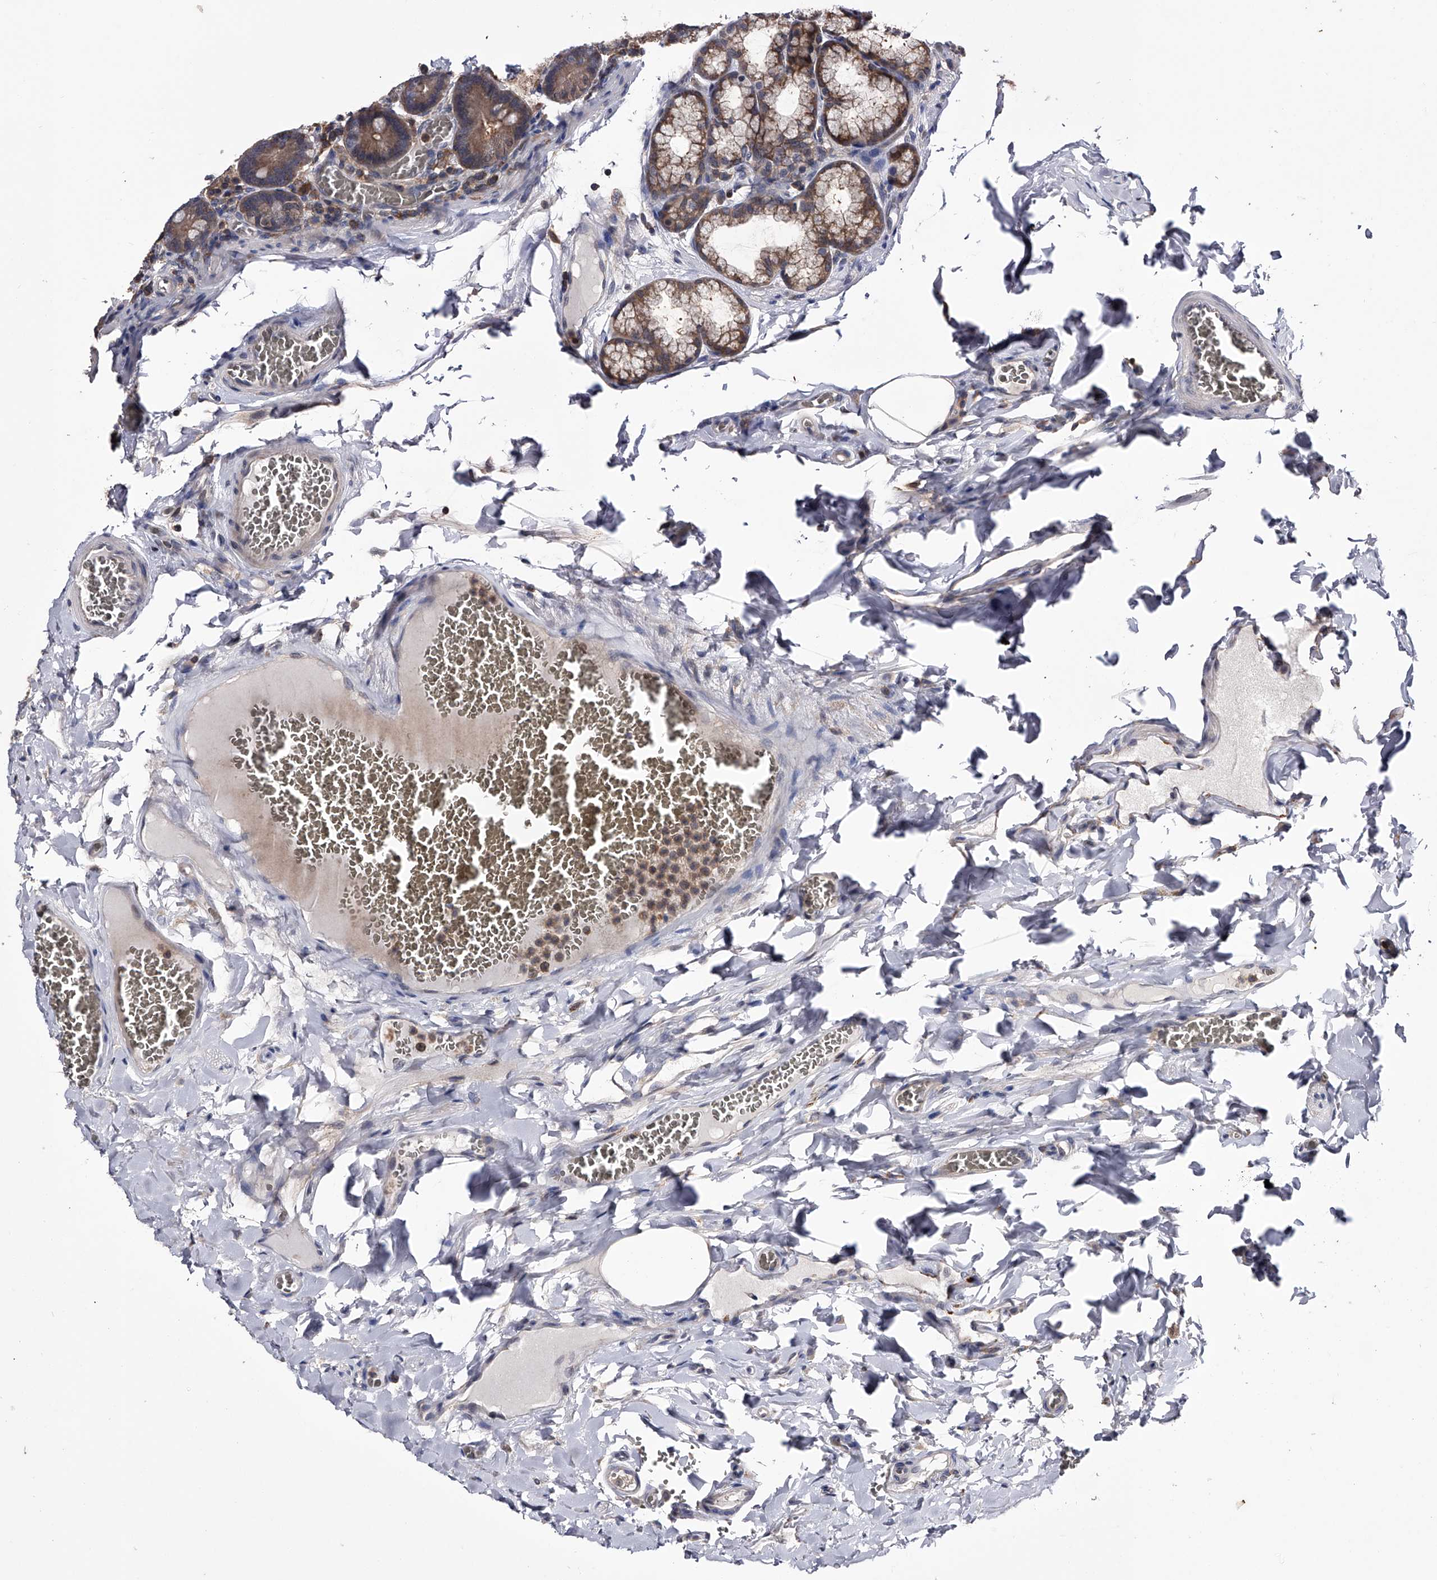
{"staining": {"intensity": "moderate", "quantity": ">75%", "location": "cytoplasmic/membranous"}, "tissue": "duodenum", "cell_type": "Glandular cells", "image_type": "normal", "snomed": [{"axis": "morphology", "description": "Normal tissue, NOS"}, {"axis": "topography", "description": "Duodenum"}], "caption": "Immunohistochemistry micrograph of unremarkable human duodenum stained for a protein (brown), which shows medium levels of moderate cytoplasmic/membranous staining in approximately >75% of glandular cells.", "gene": "PAN3", "patient": {"sex": "female", "age": 62}}